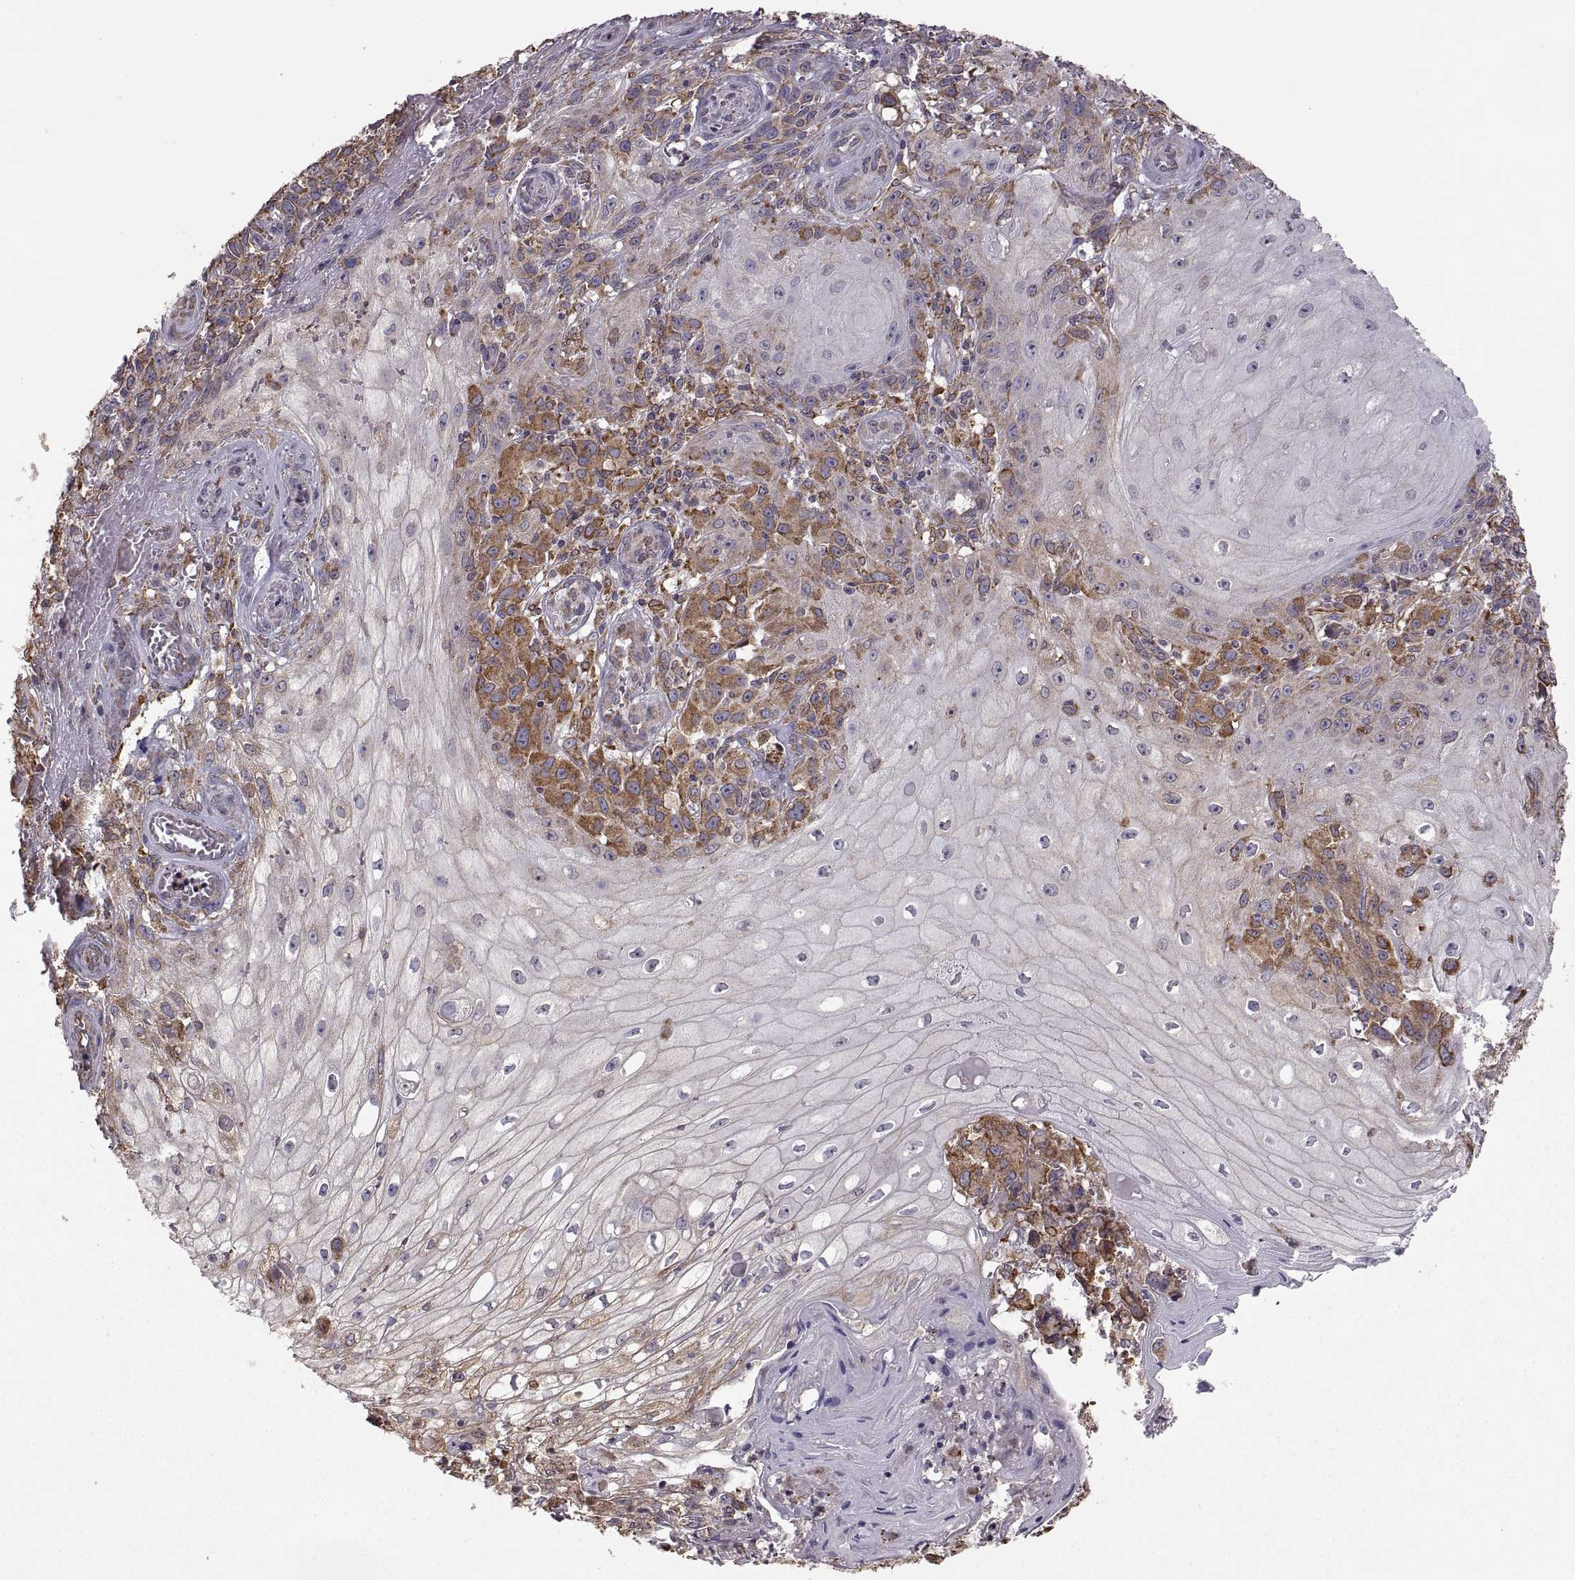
{"staining": {"intensity": "moderate", "quantity": "25%-75%", "location": "cytoplasmic/membranous"}, "tissue": "melanoma", "cell_type": "Tumor cells", "image_type": "cancer", "snomed": [{"axis": "morphology", "description": "Malignant melanoma, NOS"}, {"axis": "topography", "description": "Skin"}], "caption": "A brown stain highlights moderate cytoplasmic/membranous staining of a protein in malignant melanoma tumor cells.", "gene": "PDIA3", "patient": {"sex": "female", "age": 53}}